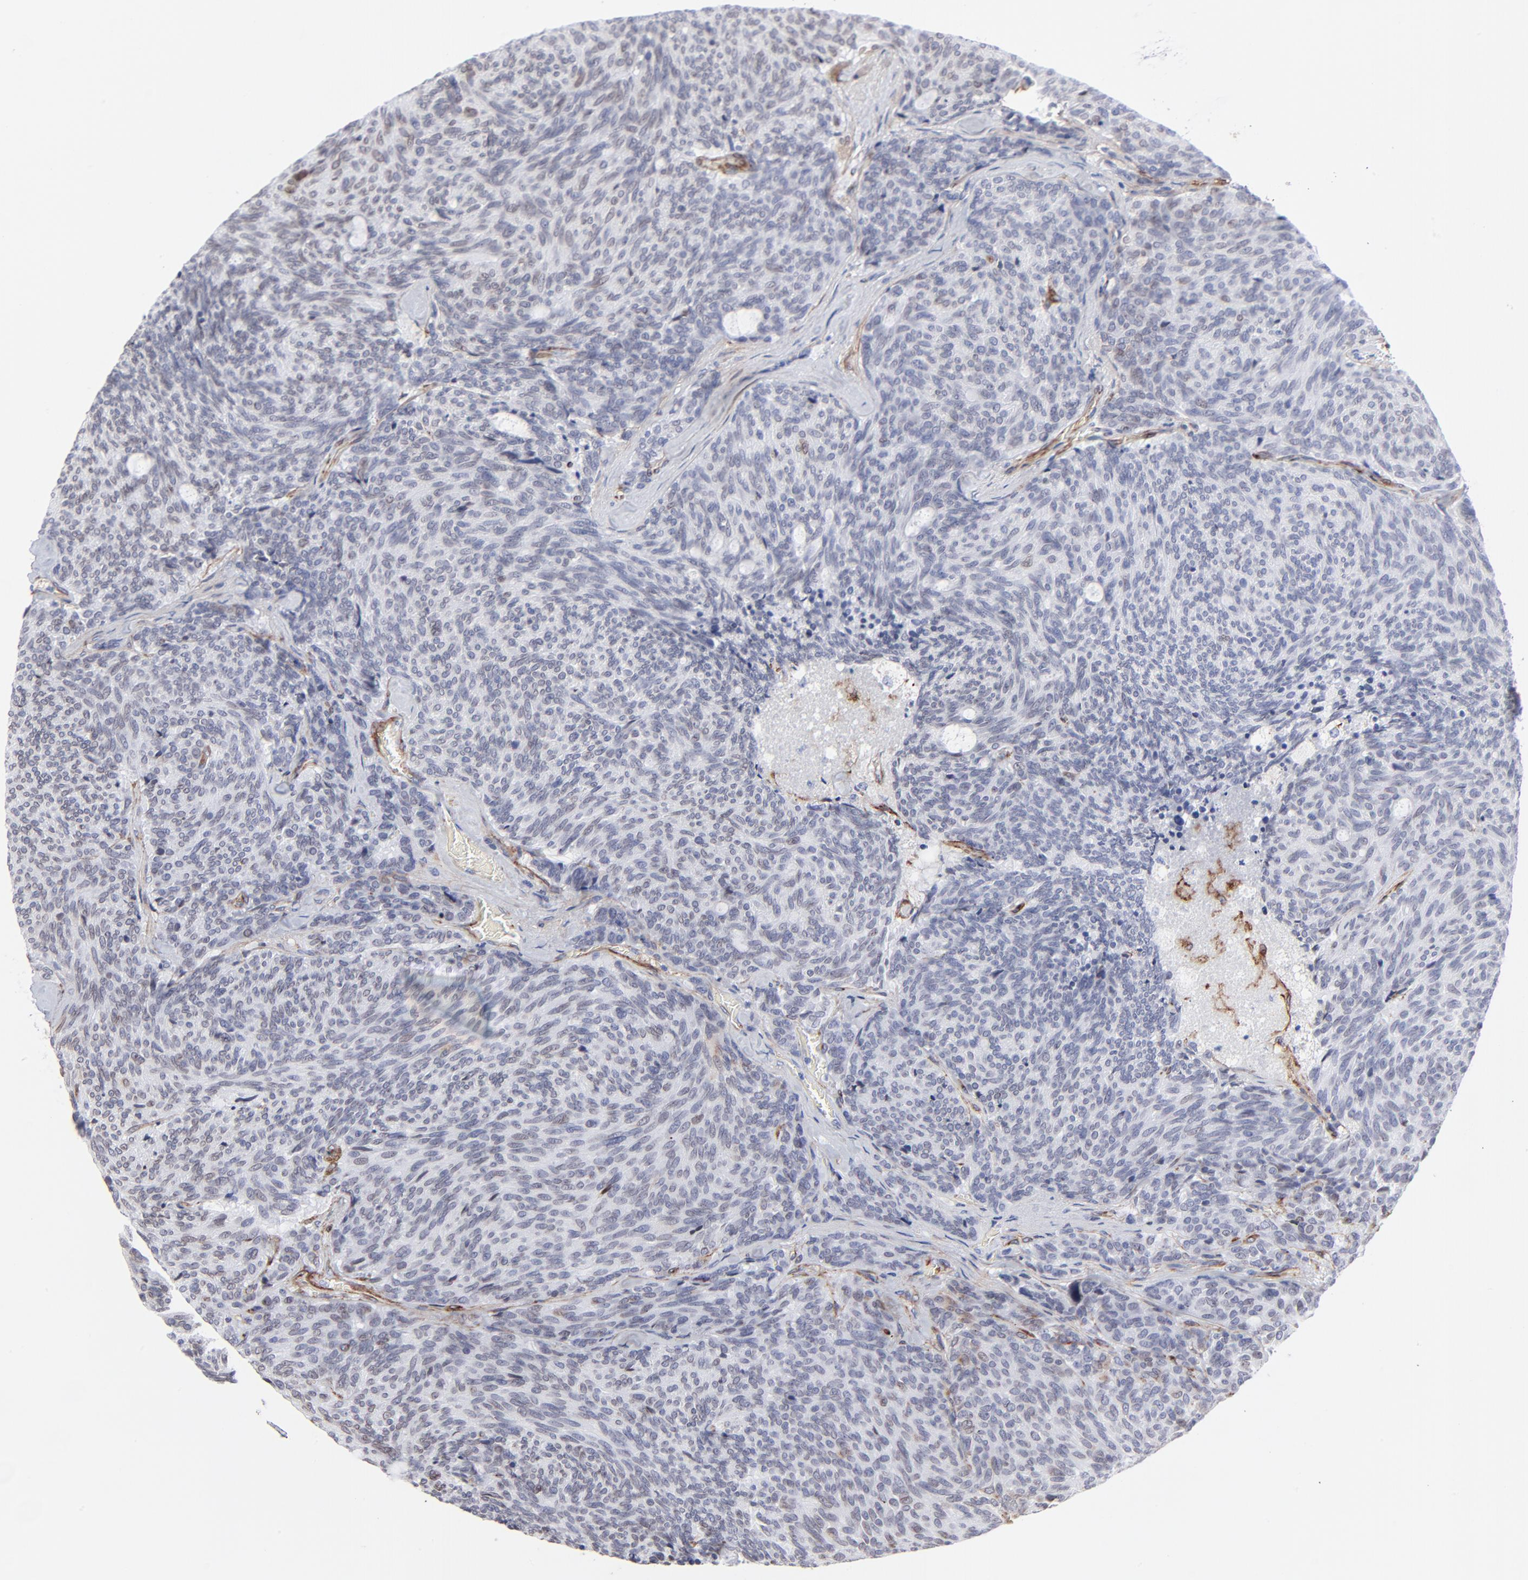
{"staining": {"intensity": "weak", "quantity": "<25%", "location": "nuclear"}, "tissue": "carcinoid", "cell_type": "Tumor cells", "image_type": "cancer", "snomed": [{"axis": "morphology", "description": "Carcinoid, malignant, NOS"}, {"axis": "topography", "description": "Pancreas"}], "caption": "An IHC image of carcinoid (malignant) is shown. There is no staining in tumor cells of carcinoid (malignant).", "gene": "PDGFRB", "patient": {"sex": "female", "age": 54}}